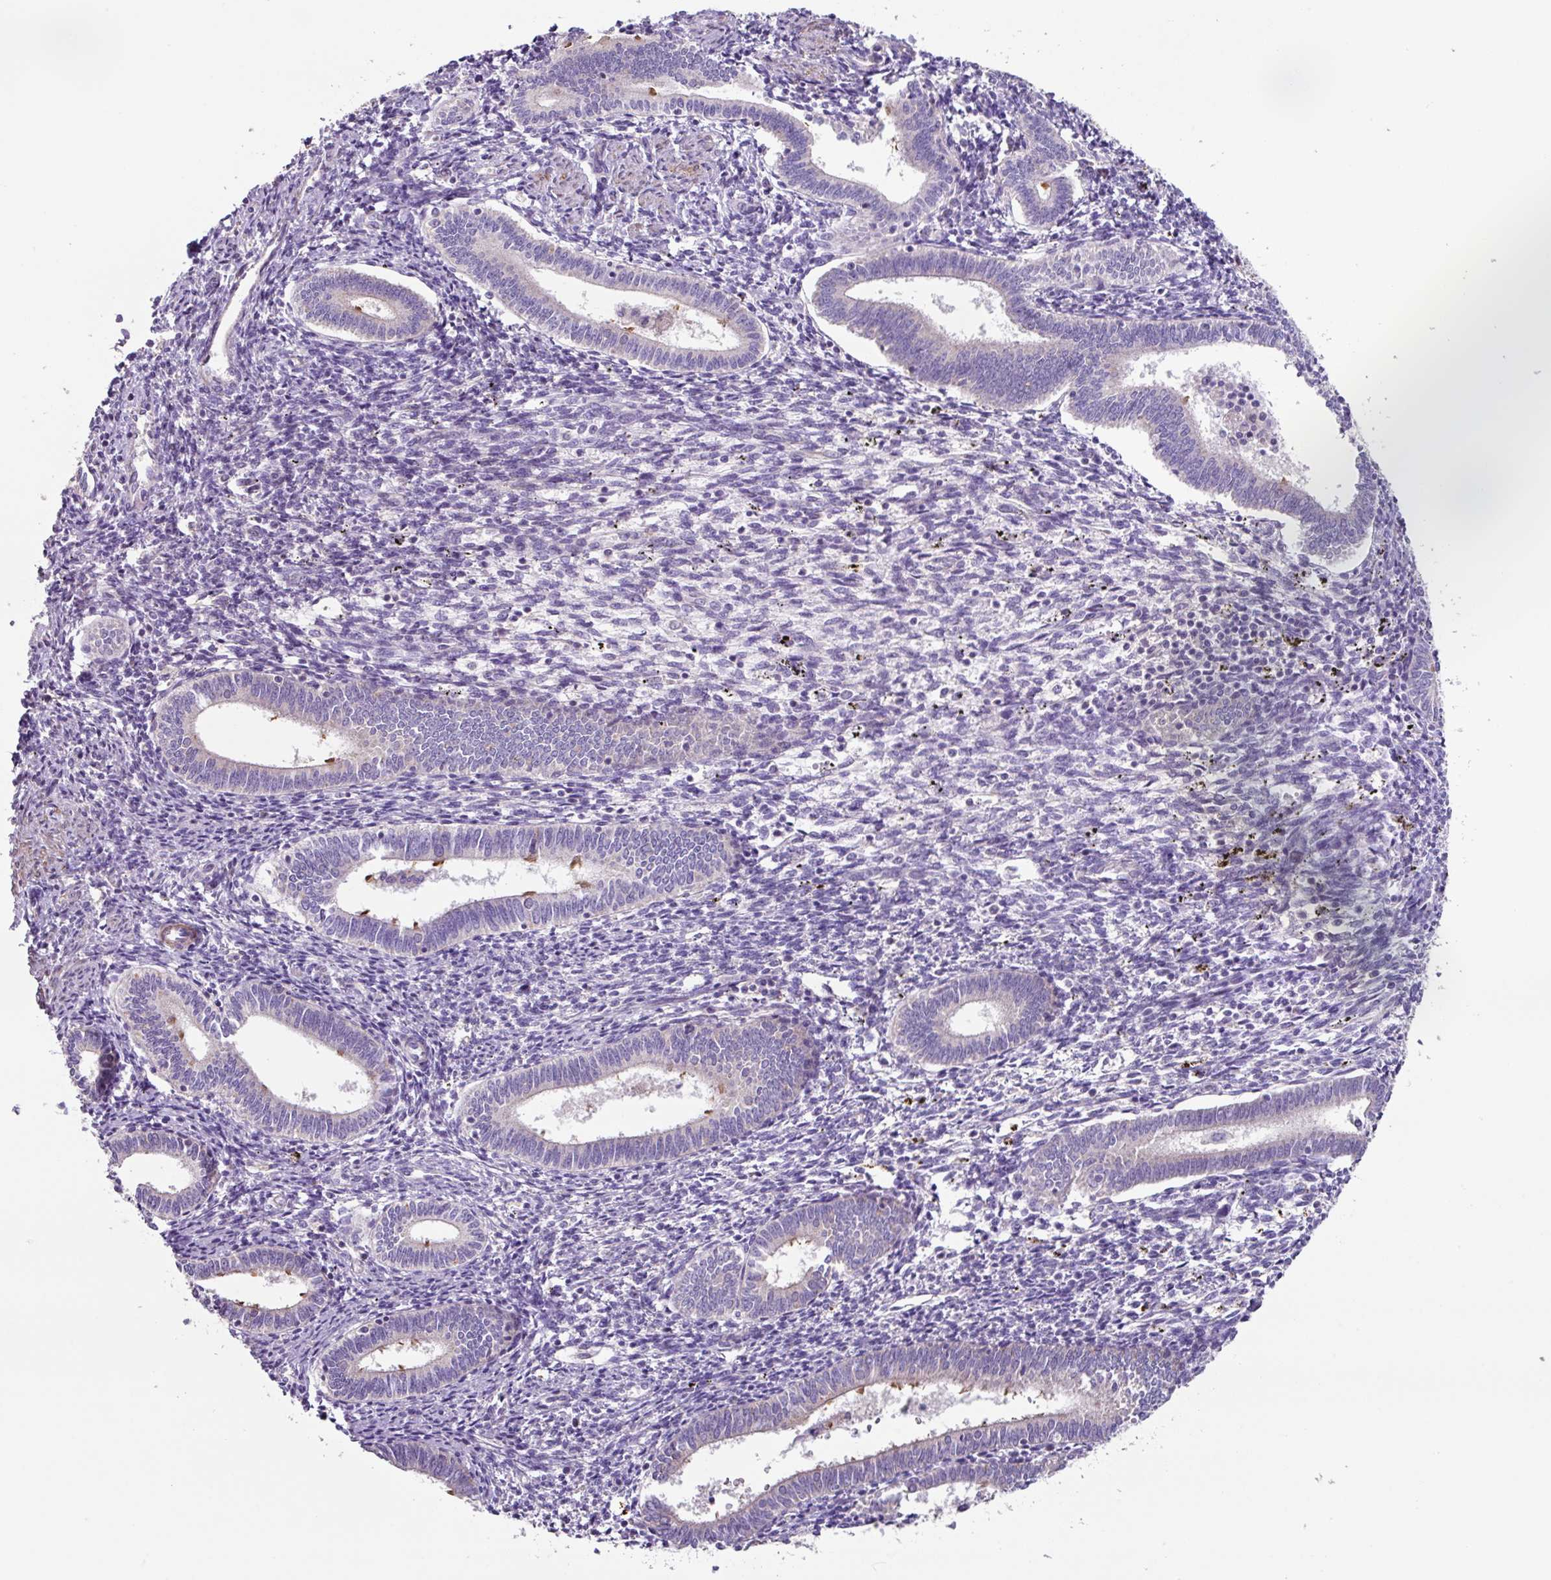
{"staining": {"intensity": "negative", "quantity": "none", "location": "none"}, "tissue": "endometrium", "cell_type": "Cells in endometrial stroma", "image_type": "normal", "snomed": [{"axis": "morphology", "description": "Normal tissue, NOS"}, {"axis": "topography", "description": "Endometrium"}], "caption": "Cells in endometrial stroma are negative for brown protein staining in benign endometrium. Nuclei are stained in blue.", "gene": "MRRF", "patient": {"sex": "female", "age": 41}}